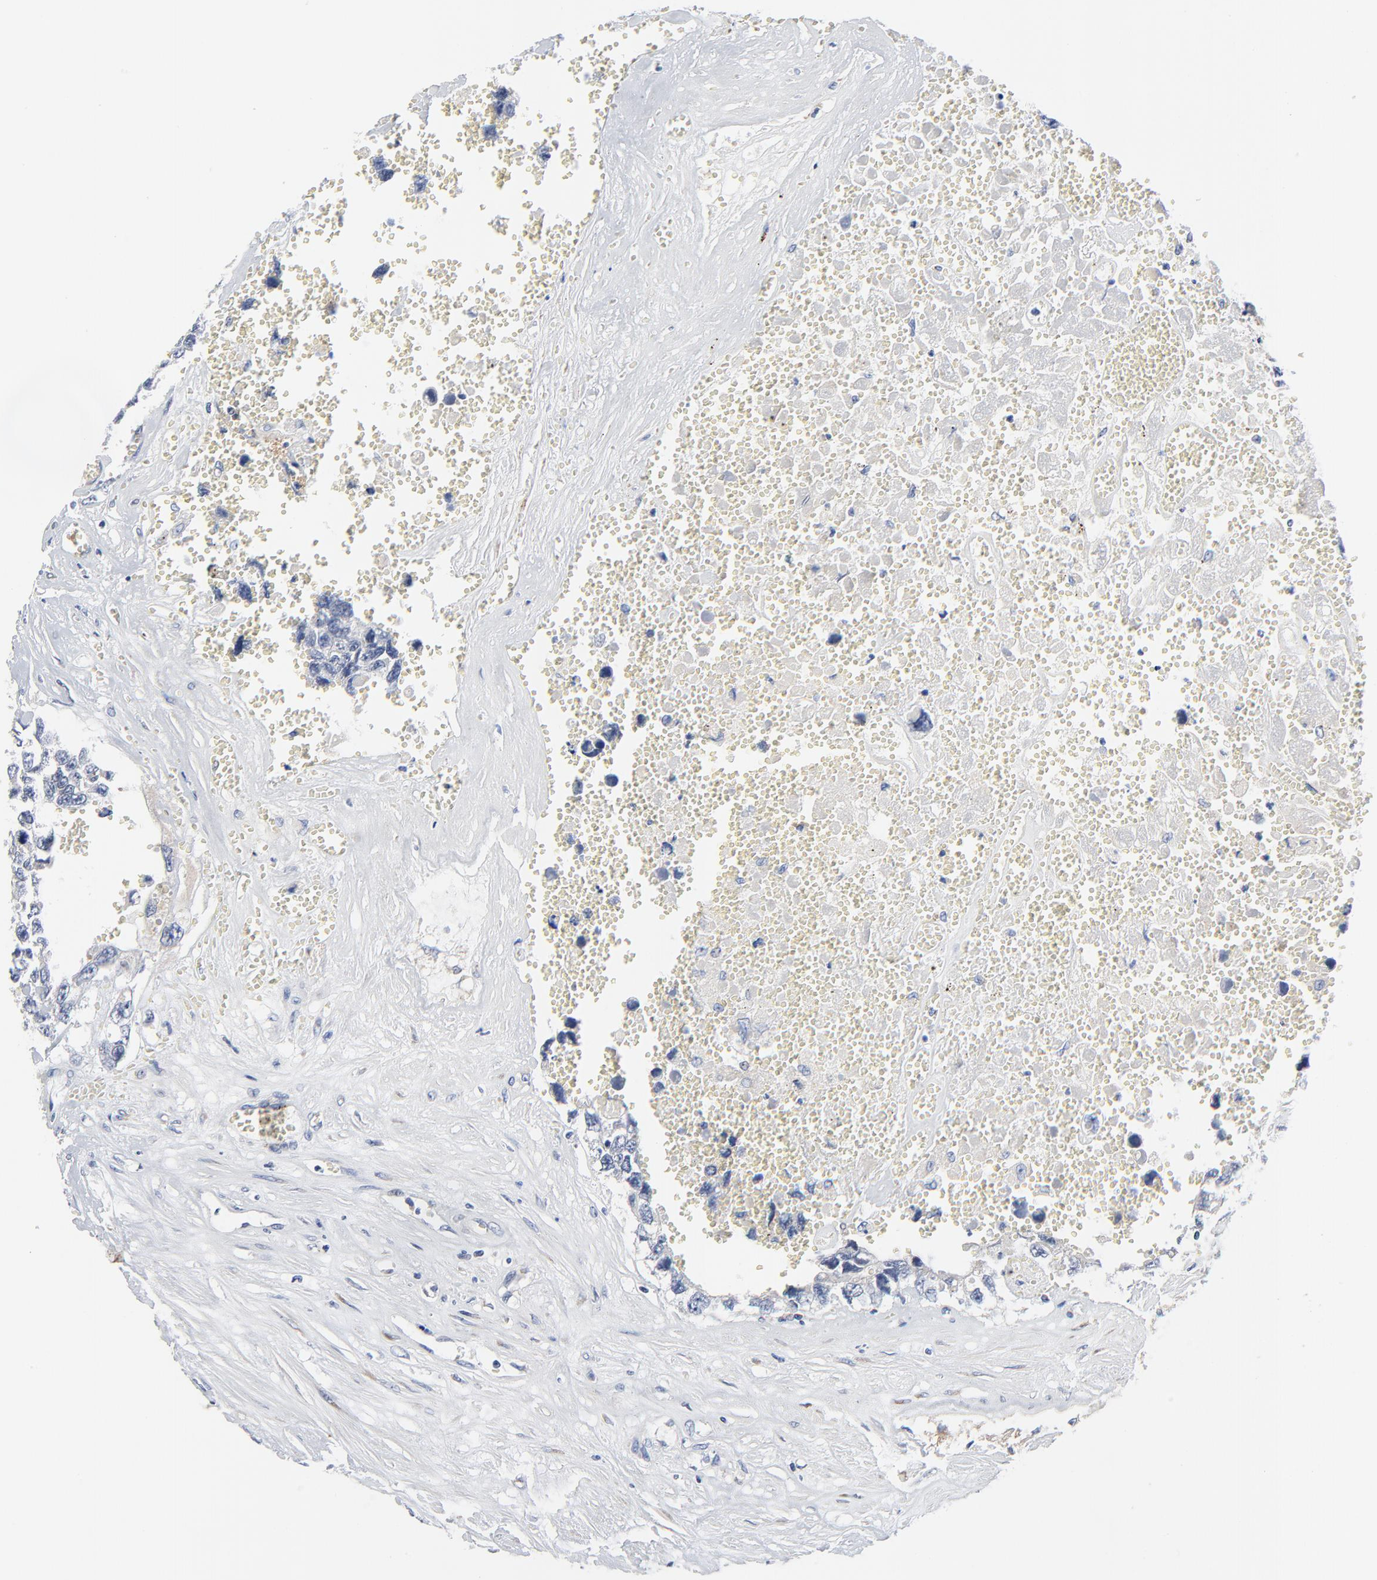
{"staining": {"intensity": "negative", "quantity": "none", "location": "none"}, "tissue": "testis cancer", "cell_type": "Tumor cells", "image_type": "cancer", "snomed": [{"axis": "morphology", "description": "Carcinoma, Embryonal, NOS"}, {"axis": "topography", "description": "Testis"}], "caption": "This is an immunohistochemistry (IHC) photomicrograph of testis embryonal carcinoma. There is no positivity in tumor cells.", "gene": "VAV2", "patient": {"sex": "male", "age": 31}}